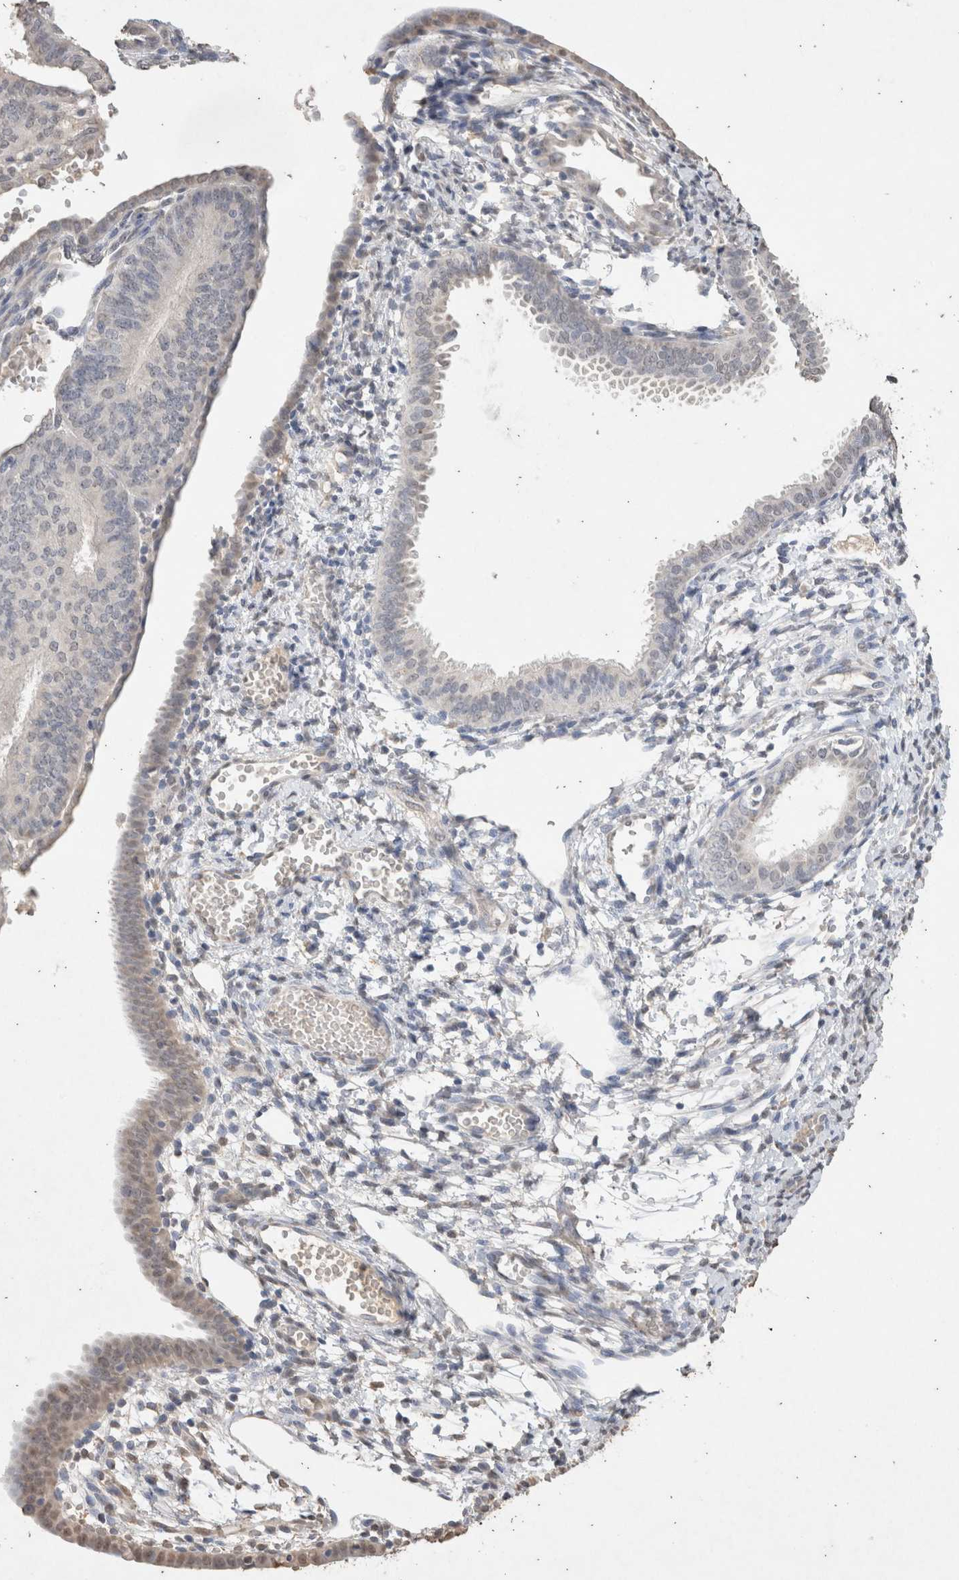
{"staining": {"intensity": "weak", "quantity": "<25%", "location": "nuclear"}, "tissue": "endometrial cancer", "cell_type": "Tumor cells", "image_type": "cancer", "snomed": [{"axis": "morphology", "description": "Adenocarcinoma, NOS"}, {"axis": "topography", "description": "Endometrium"}], "caption": "This is a image of IHC staining of endometrial cancer (adenocarcinoma), which shows no expression in tumor cells. (Immunohistochemistry (ihc), brightfield microscopy, high magnification).", "gene": "LGALS2", "patient": {"sex": "female", "age": 58}}